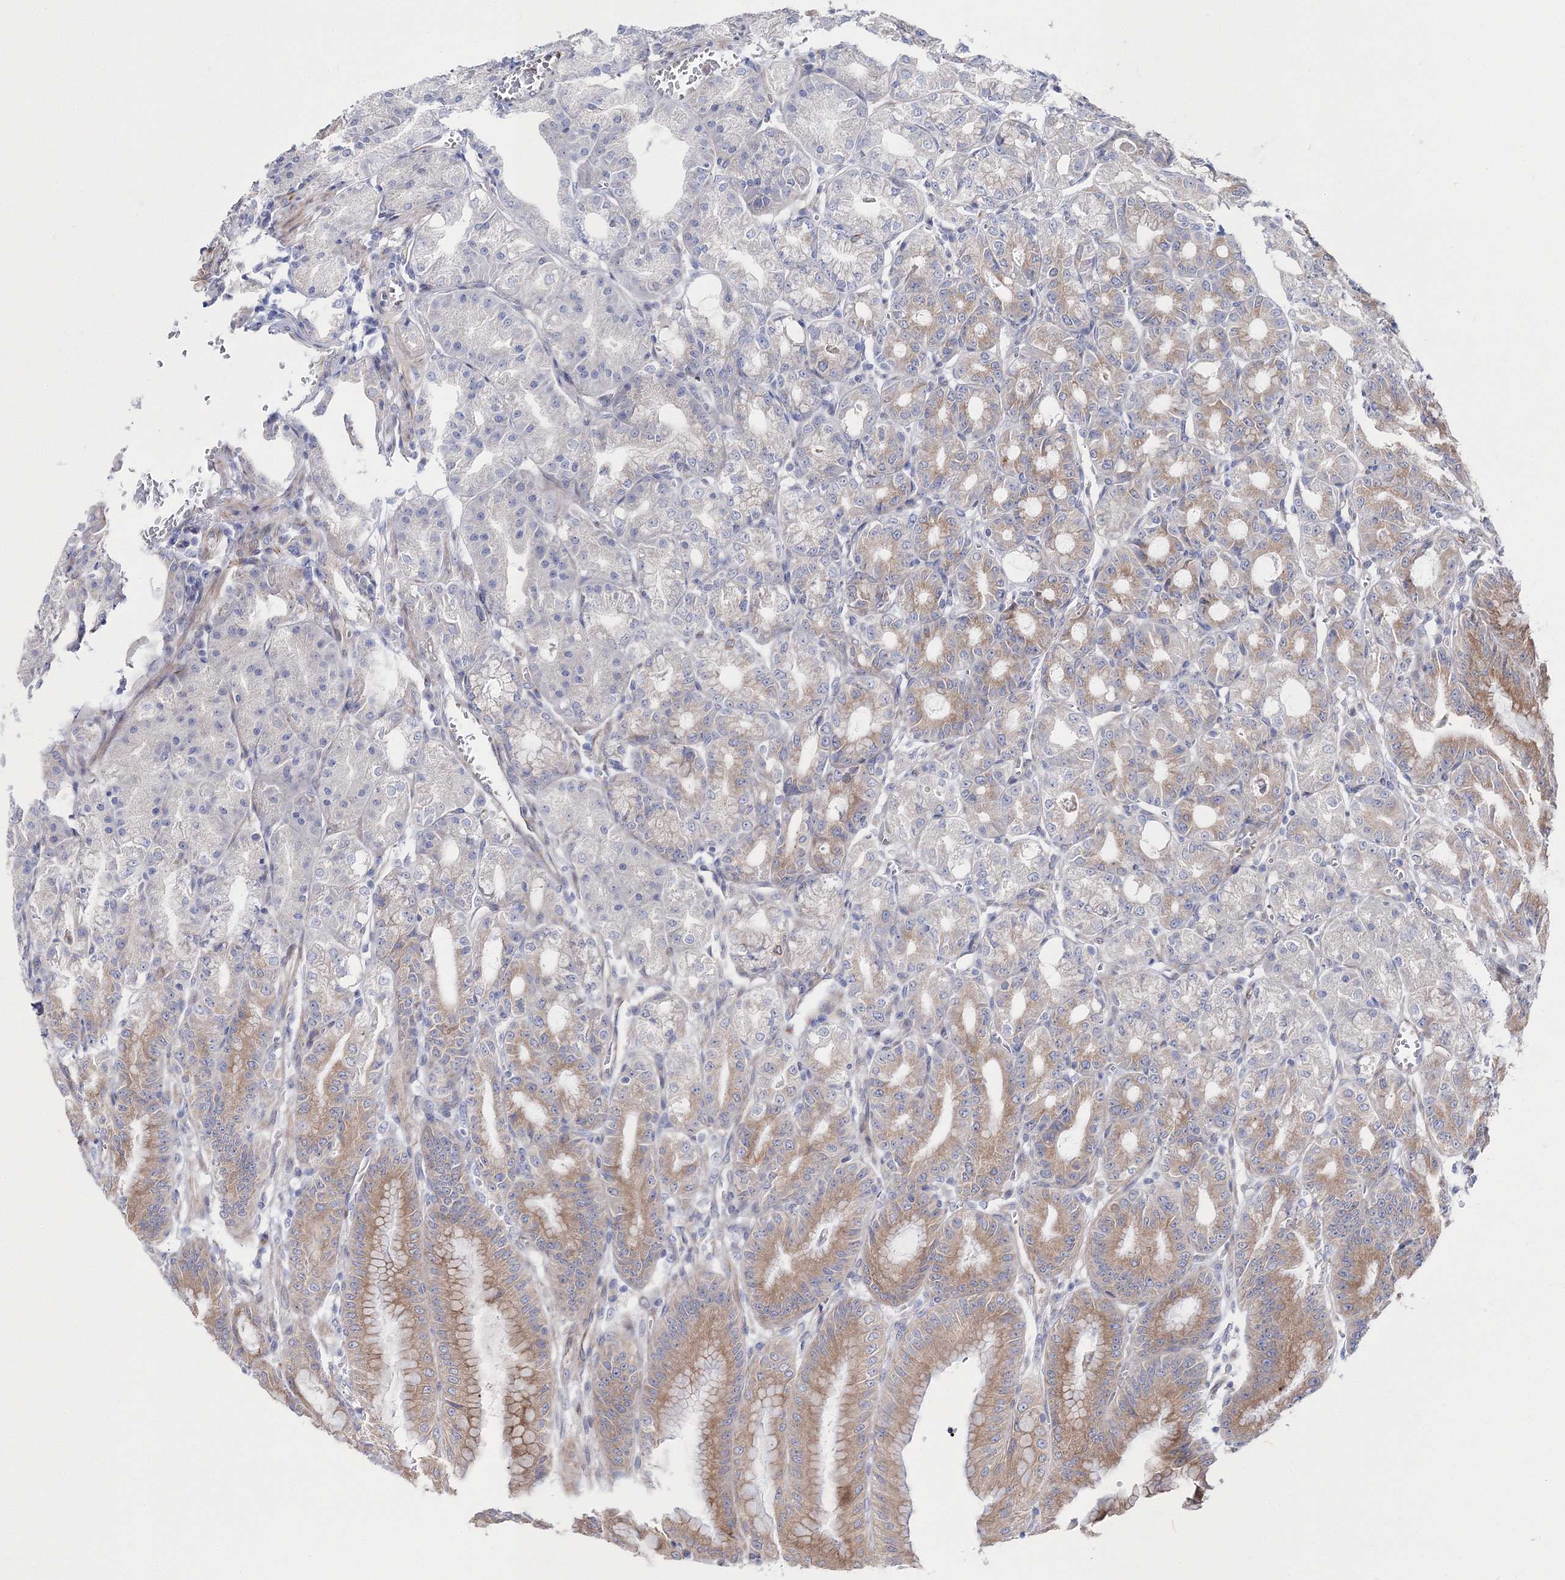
{"staining": {"intensity": "moderate", "quantity": "<25%", "location": "cytoplasmic/membranous"}, "tissue": "stomach", "cell_type": "Glandular cells", "image_type": "normal", "snomed": [{"axis": "morphology", "description": "Normal tissue, NOS"}, {"axis": "topography", "description": "Stomach, lower"}], "caption": "Glandular cells reveal low levels of moderate cytoplasmic/membranous expression in about <25% of cells in normal human stomach.", "gene": "ARHGAP32", "patient": {"sex": "male", "age": 71}}